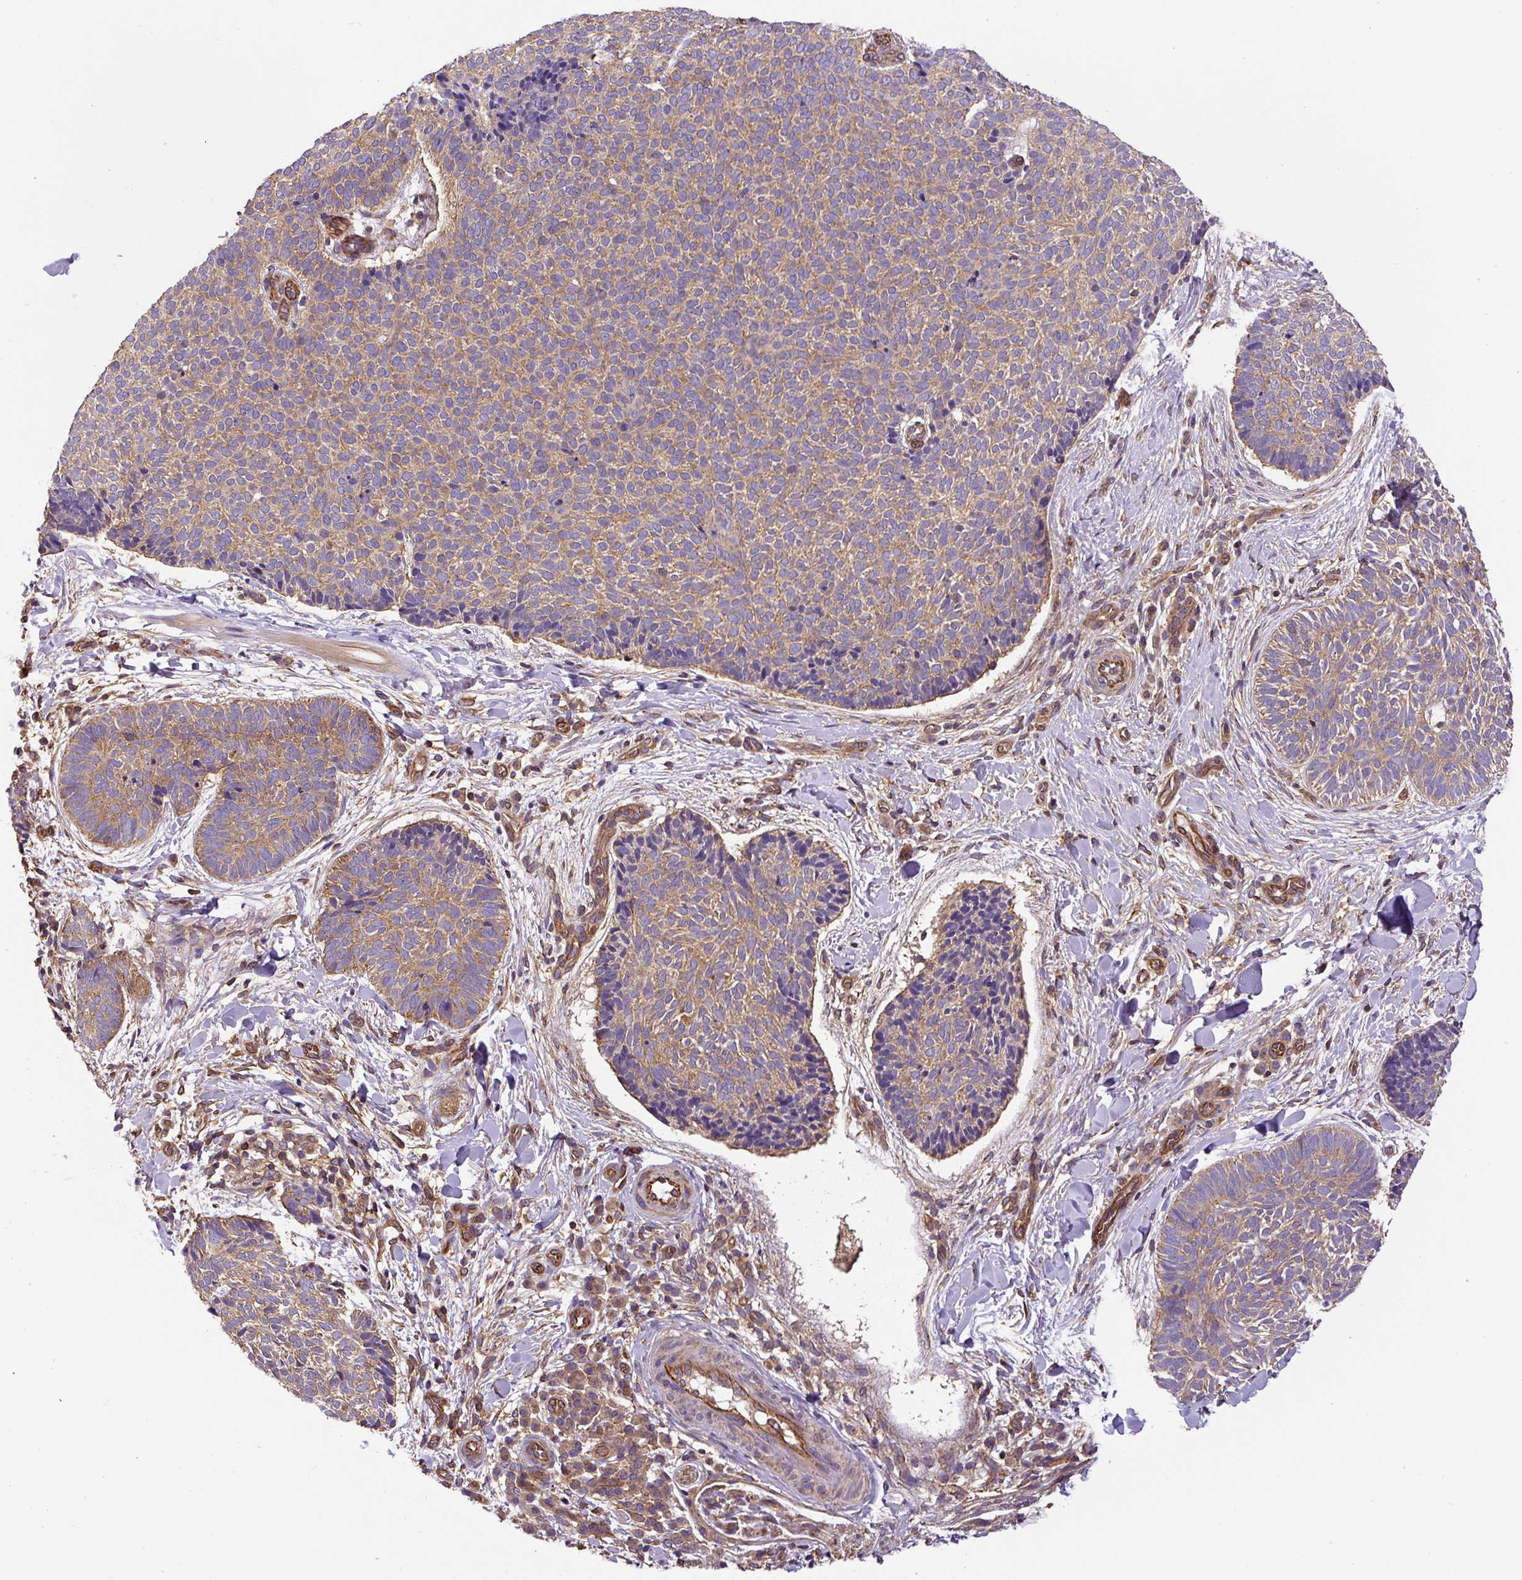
{"staining": {"intensity": "moderate", "quantity": ">75%", "location": "cytoplasmic/membranous"}, "tissue": "skin cancer", "cell_type": "Tumor cells", "image_type": "cancer", "snomed": [{"axis": "morphology", "description": "Normal tissue, NOS"}, {"axis": "morphology", "description": "Basal cell carcinoma"}, {"axis": "topography", "description": "Skin"}], "caption": "Tumor cells reveal medium levels of moderate cytoplasmic/membranous positivity in about >75% of cells in human skin cancer (basal cell carcinoma). (DAB (3,3'-diaminobenzidine) IHC with brightfield microscopy, high magnification).", "gene": "DCTN1", "patient": {"sex": "male", "age": 50}}